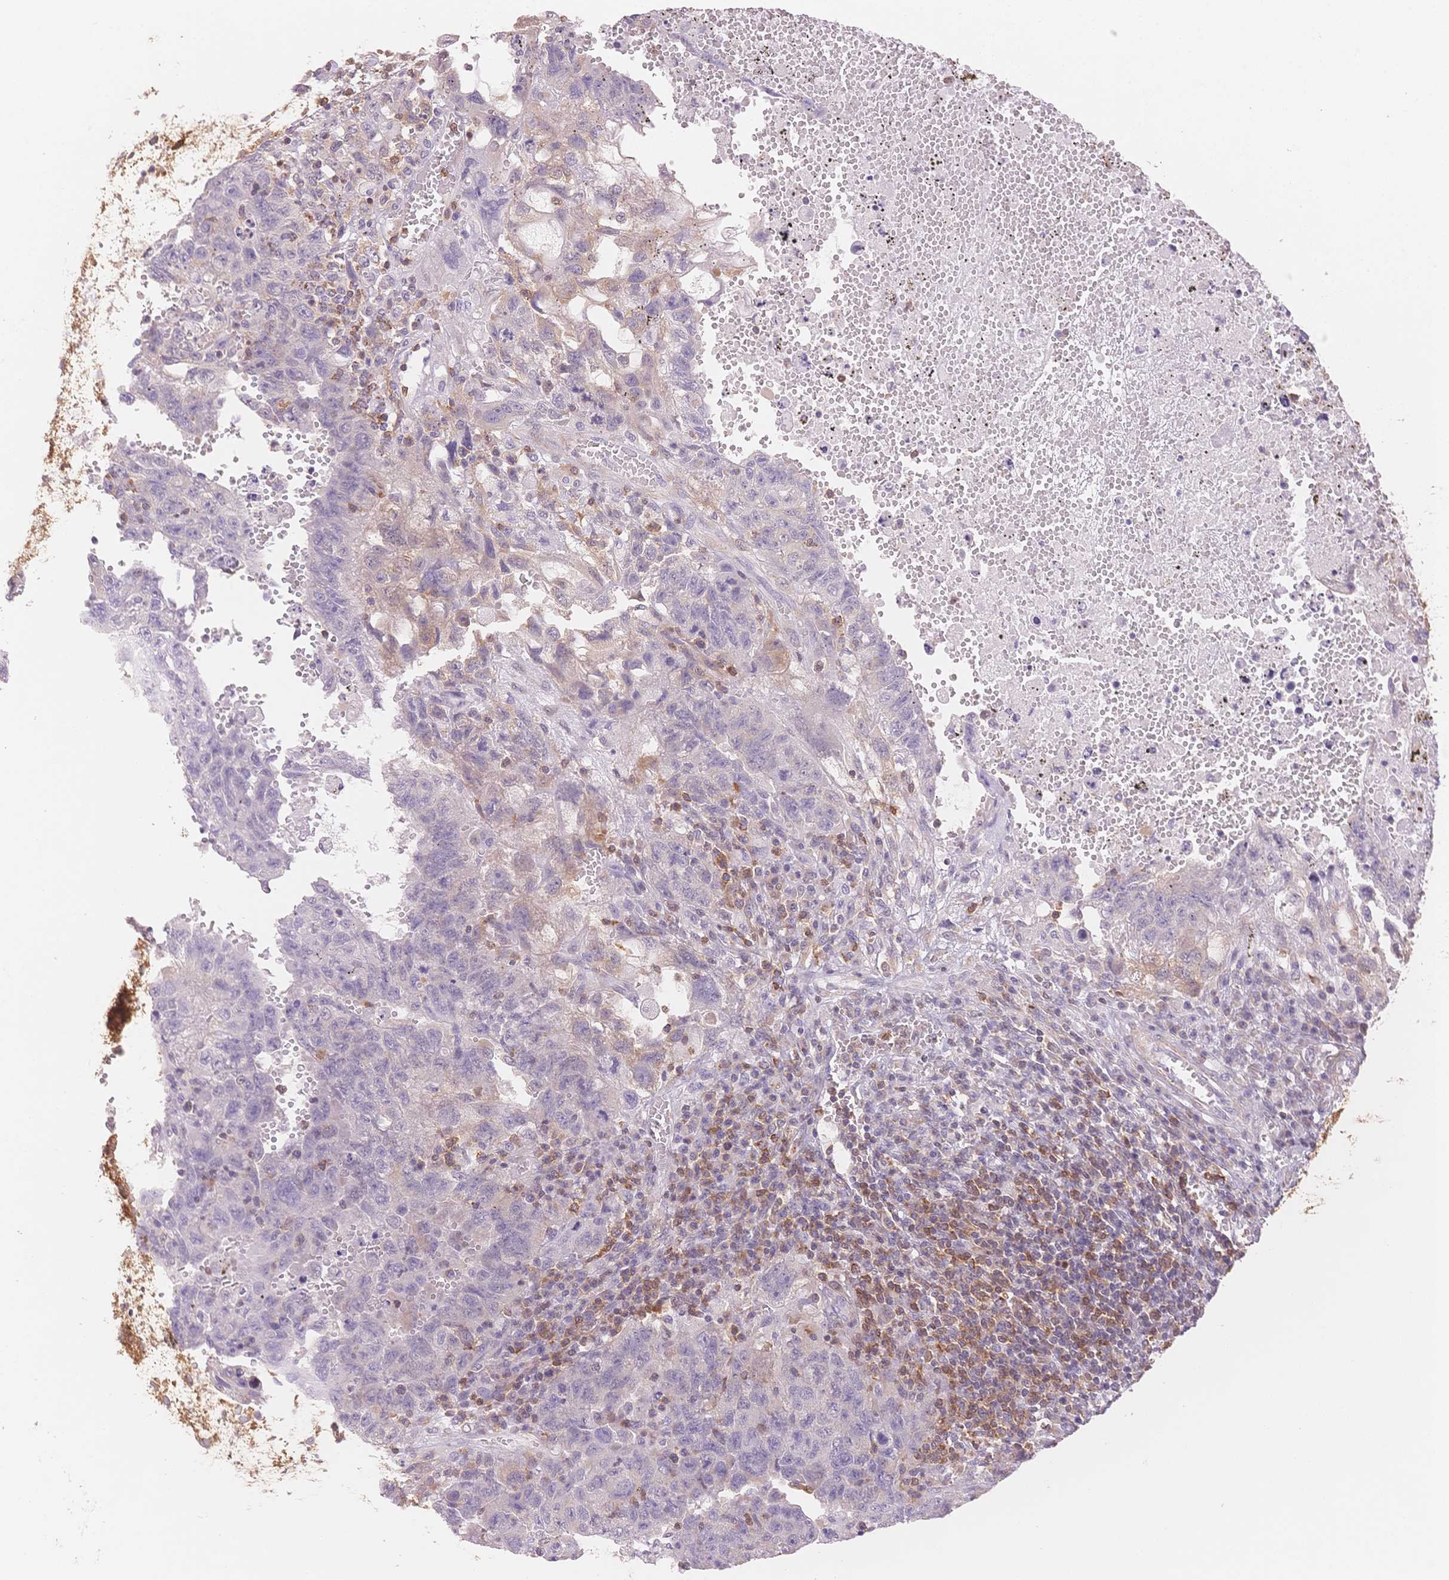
{"staining": {"intensity": "negative", "quantity": "none", "location": "none"}, "tissue": "testis cancer", "cell_type": "Tumor cells", "image_type": "cancer", "snomed": [{"axis": "morphology", "description": "Carcinoma, Embryonal, NOS"}, {"axis": "topography", "description": "Testis"}], "caption": "Immunohistochemistry (IHC) micrograph of neoplastic tissue: human embryonal carcinoma (testis) stained with DAB reveals no significant protein staining in tumor cells.", "gene": "STK39", "patient": {"sex": "male", "age": 26}}